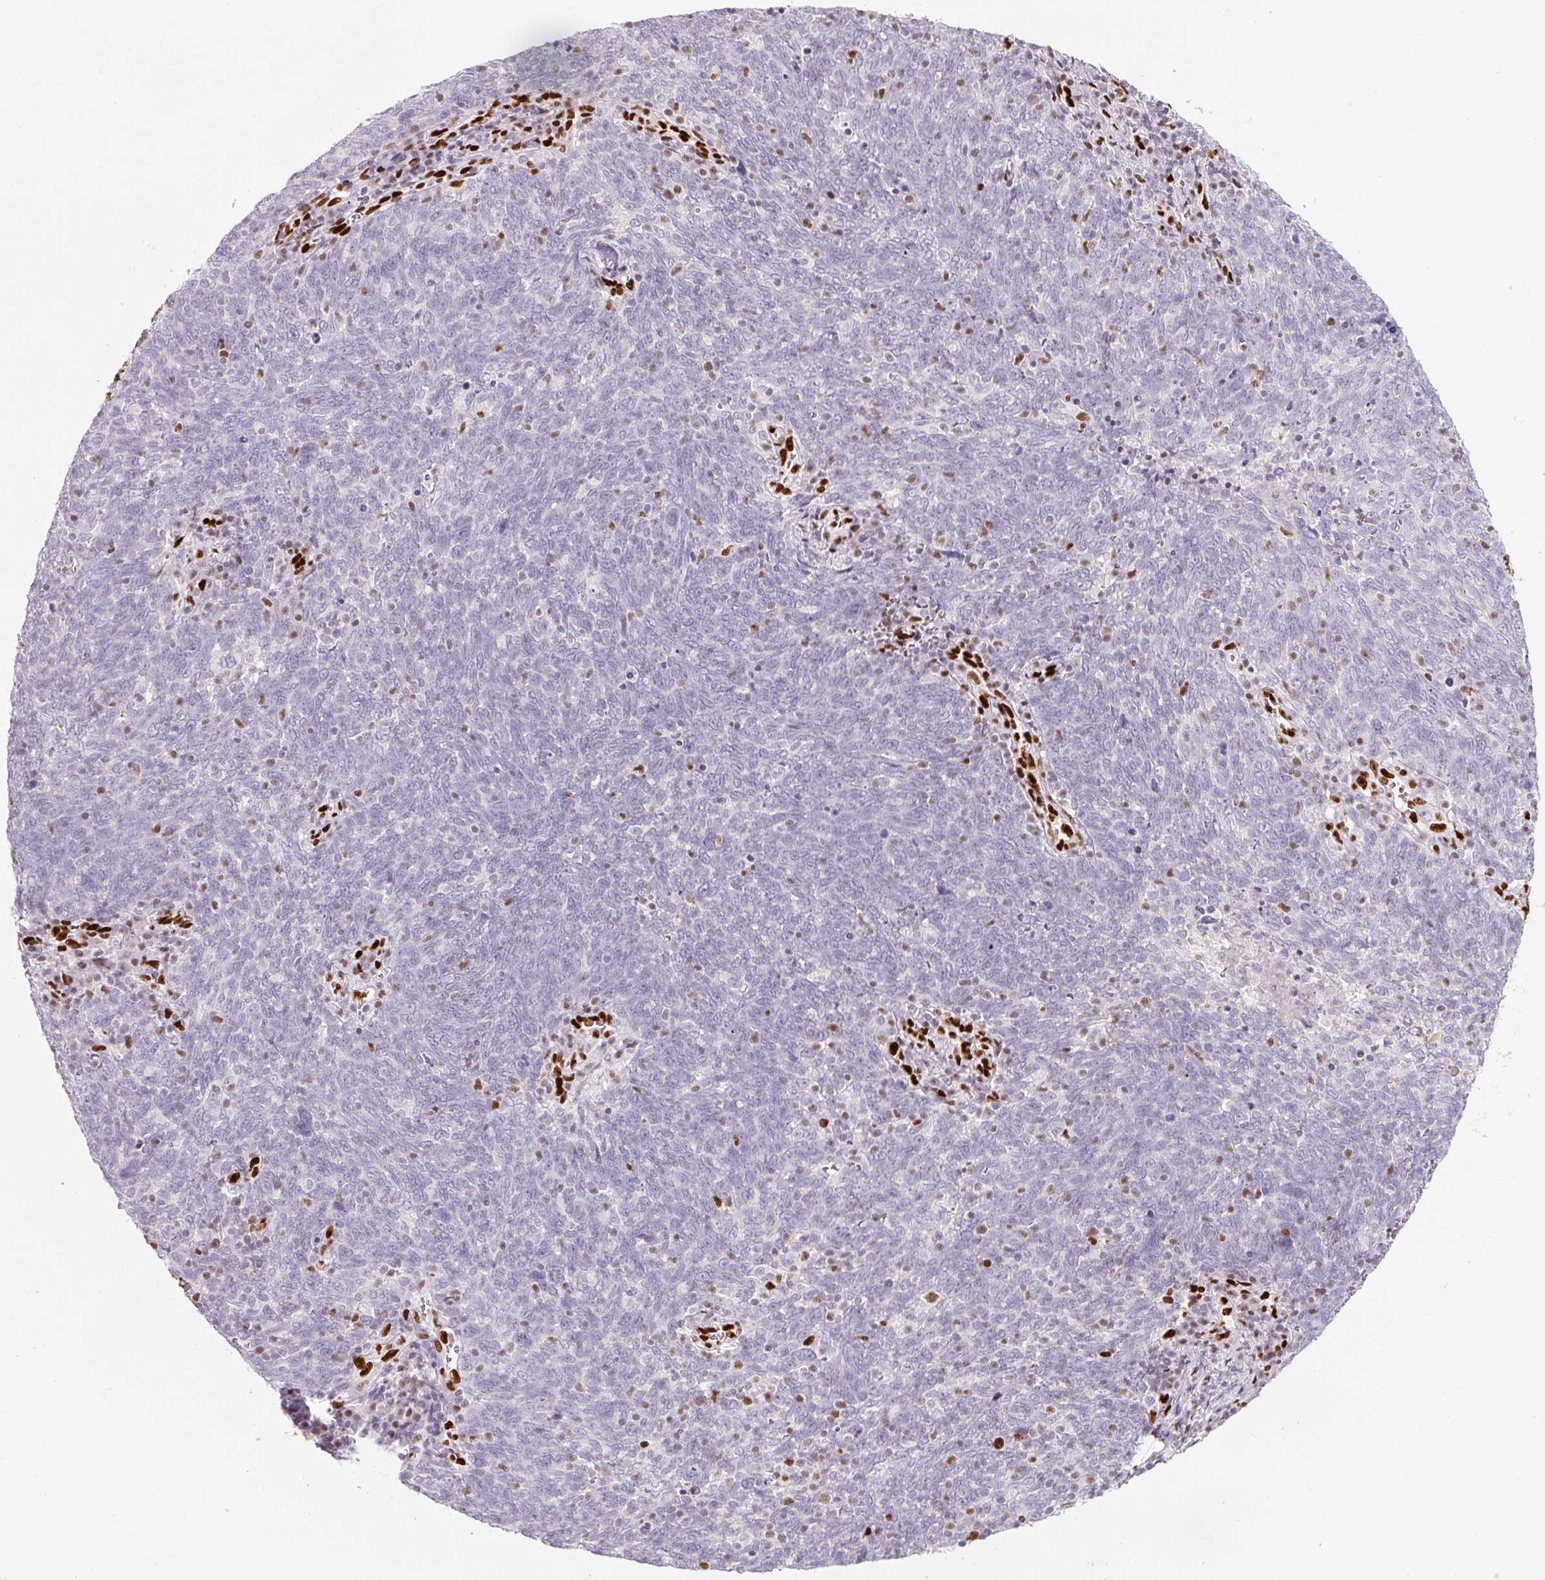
{"staining": {"intensity": "negative", "quantity": "none", "location": "none"}, "tissue": "lung cancer", "cell_type": "Tumor cells", "image_type": "cancer", "snomed": [{"axis": "morphology", "description": "Squamous cell carcinoma, NOS"}, {"axis": "topography", "description": "Lung"}], "caption": "Protein analysis of squamous cell carcinoma (lung) demonstrates no significant expression in tumor cells.", "gene": "ZEB1", "patient": {"sex": "female", "age": 72}}